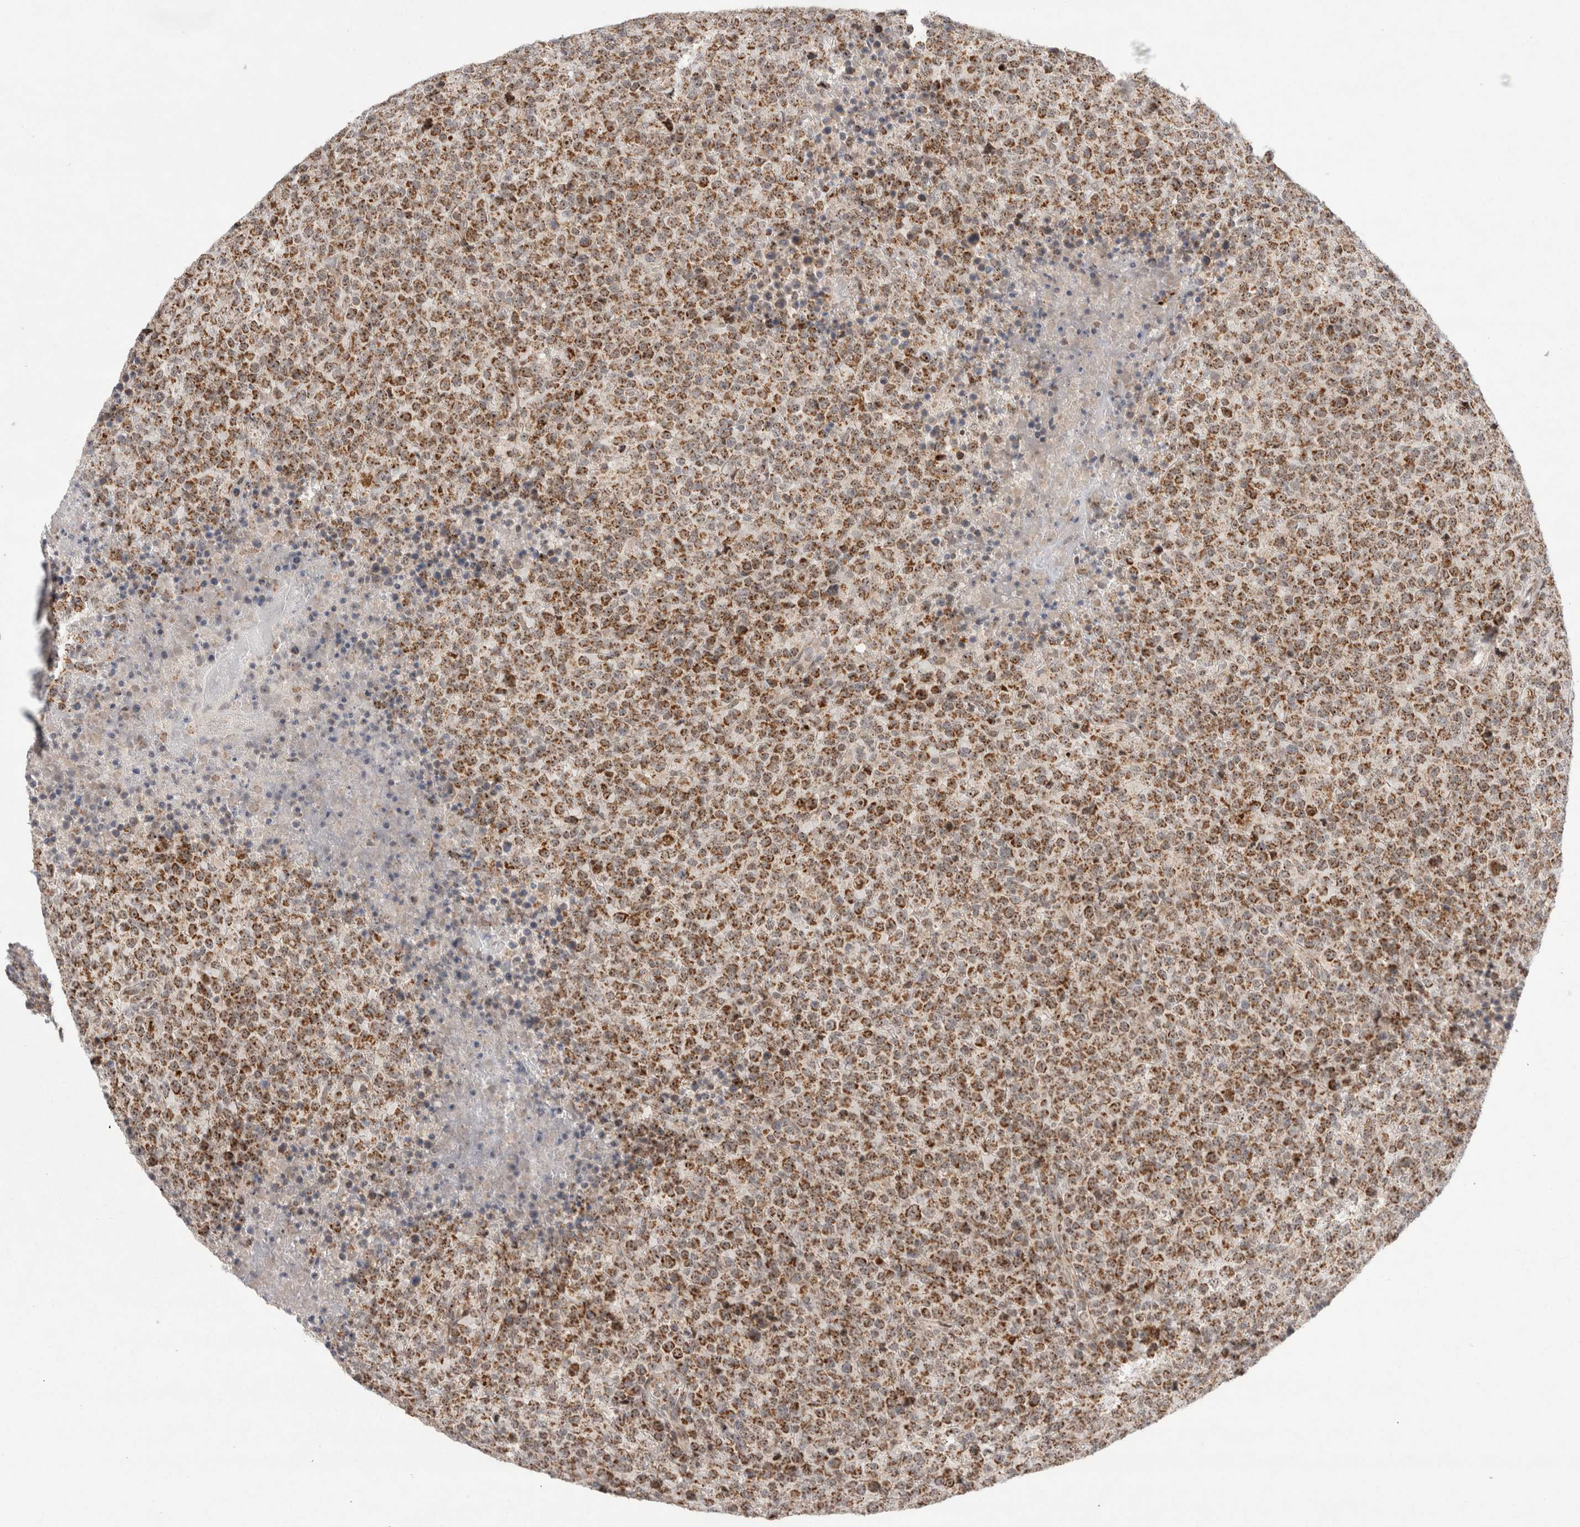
{"staining": {"intensity": "moderate", "quantity": ">75%", "location": "cytoplasmic/membranous,nuclear"}, "tissue": "lymphoma", "cell_type": "Tumor cells", "image_type": "cancer", "snomed": [{"axis": "morphology", "description": "Malignant lymphoma, non-Hodgkin's type, High grade"}, {"axis": "topography", "description": "Lymph node"}], "caption": "Protein staining by immunohistochemistry (IHC) demonstrates moderate cytoplasmic/membranous and nuclear staining in approximately >75% of tumor cells in lymphoma.", "gene": "MRPL37", "patient": {"sex": "male", "age": 13}}